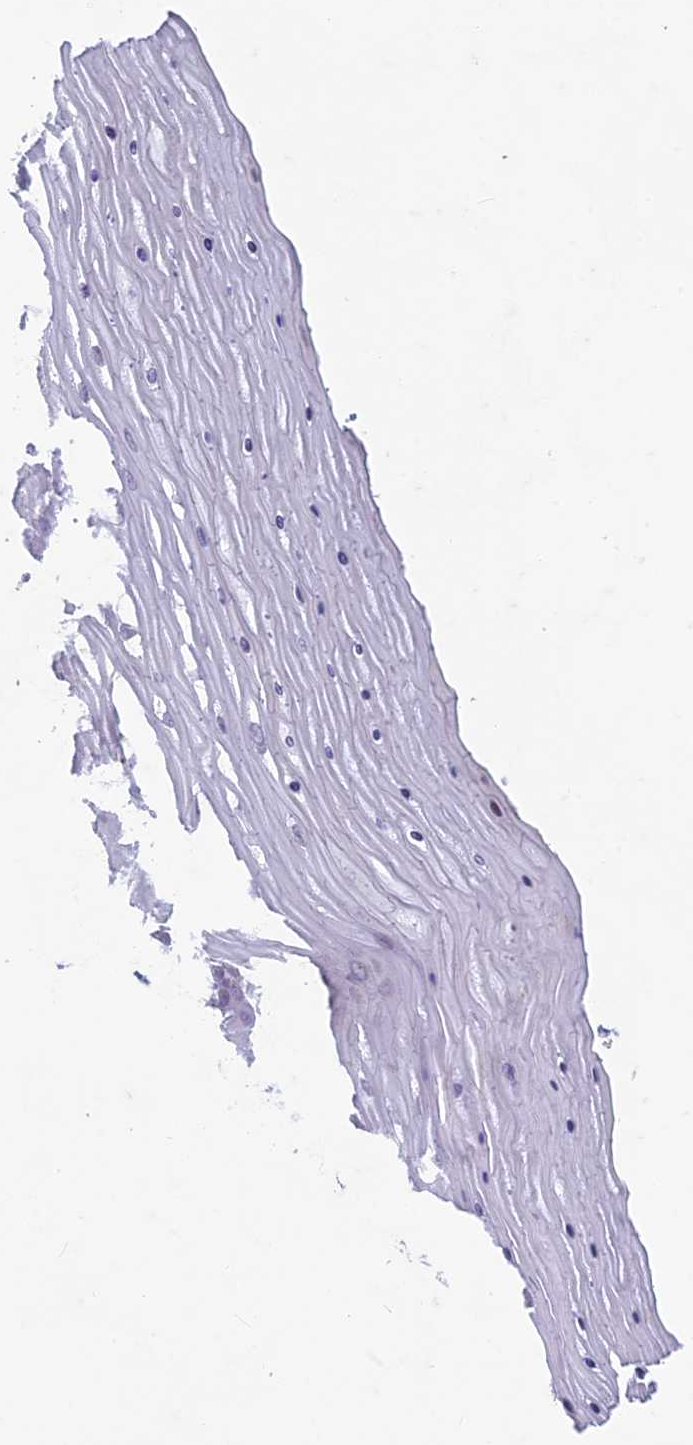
{"staining": {"intensity": "strong", "quantity": ">75%", "location": "cytoplasmic/membranous"}, "tissue": "cervix", "cell_type": "Glandular cells", "image_type": "normal", "snomed": [{"axis": "morphology", "description": "Normal tissue, NOS"}, {"axis": "topography", "description": "Cervix"}], "caption": "High-power microscopy captured an IHC histopathology image of normal cervix, revealing strong cytoplasmic/membranous positivity in about >75% of glandular cells. Immunohistochemistry stains the protein in brown and the nuclei are stained blue.", "gene": "FAM3C", "patient": {"sex": "female", "age": 55}}